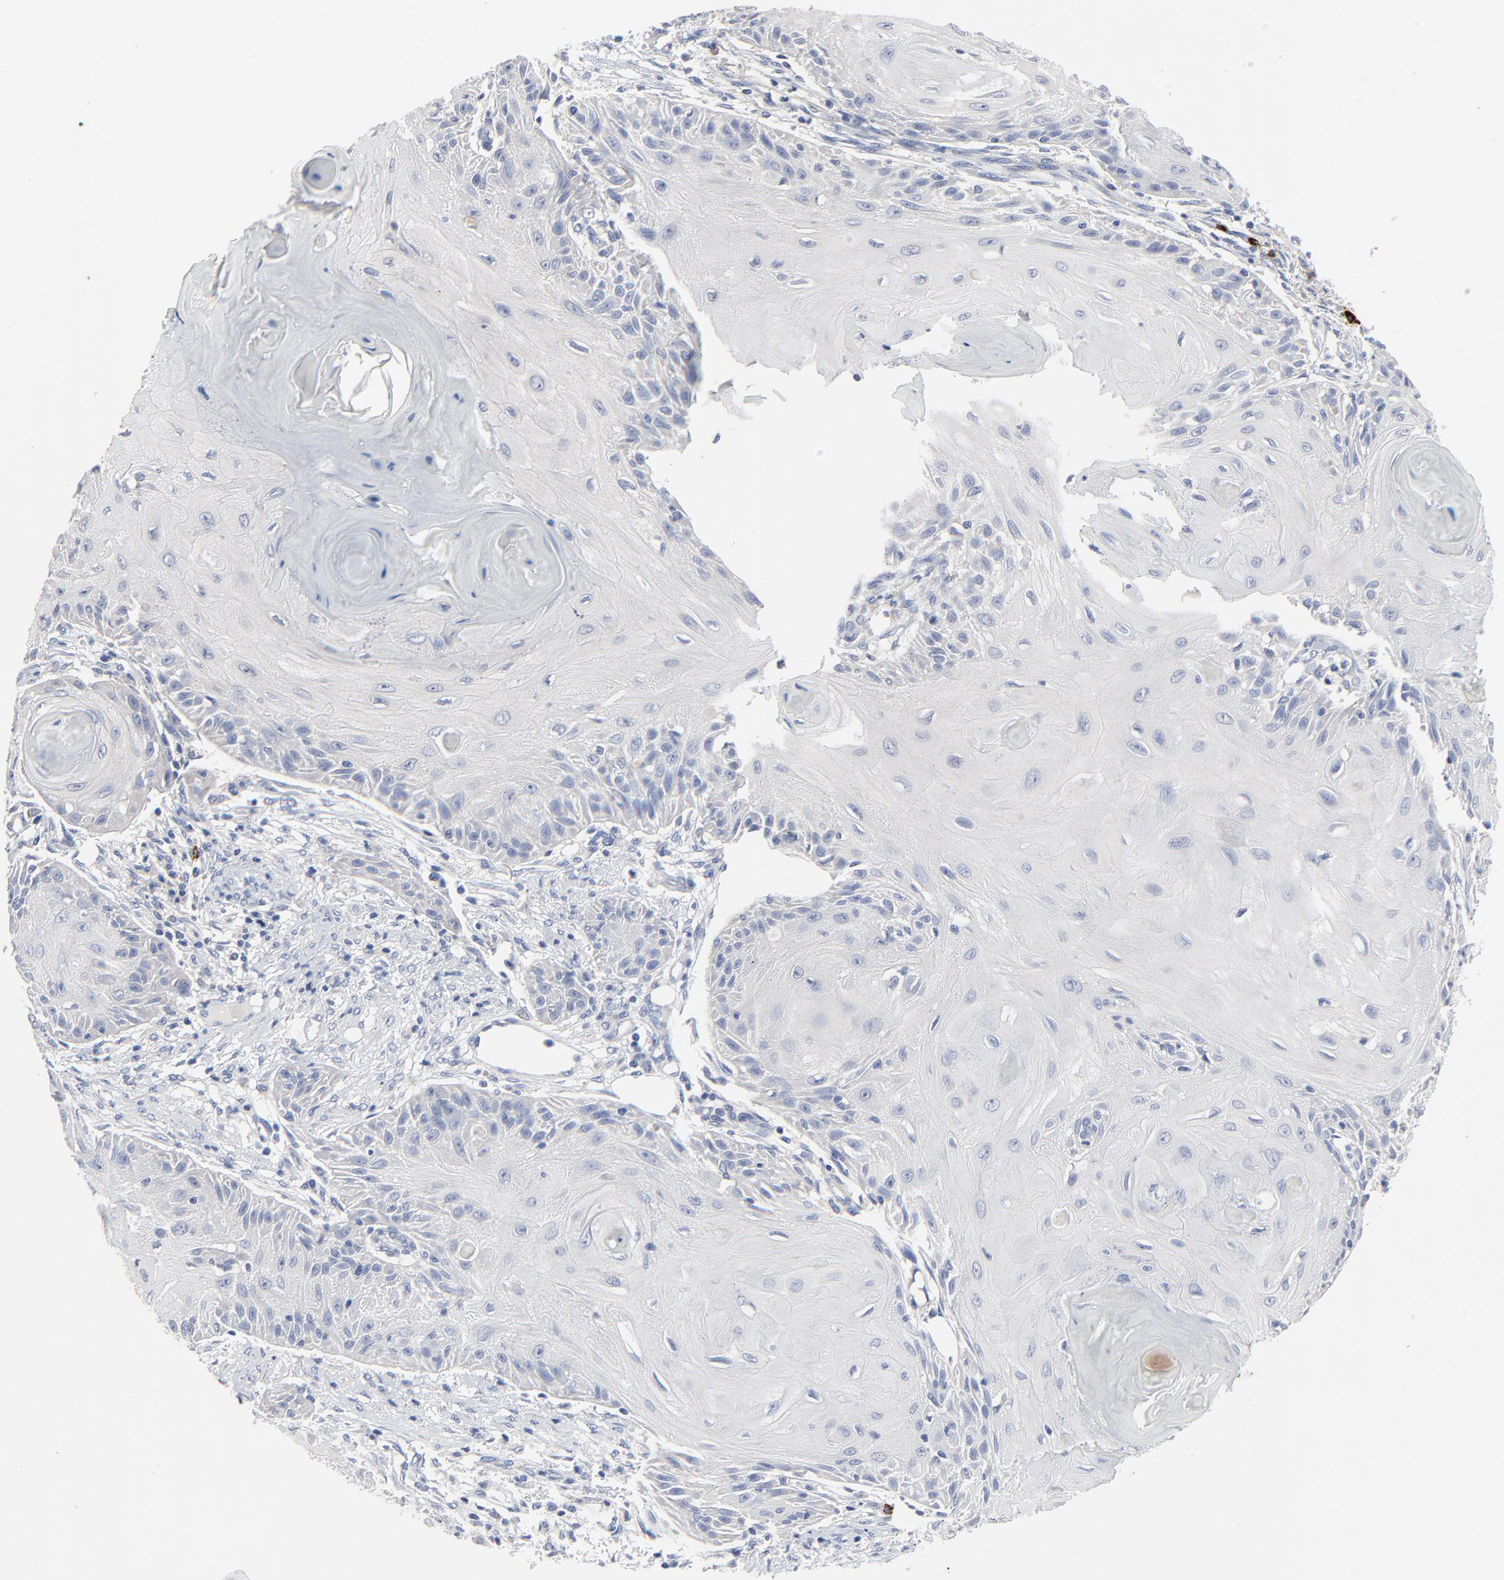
{"staining": {"intensity": "negative", "quantity": "none", "location": "none"}, "tissue": "skin cancer", "cell_type": "Tumor cells", "image_type": "cancer", "snomed": [{"axis": "morphology", "description": "Squamous cell carcinoma, NOS"}, {"axis": "topography", "description": "Skin"}], "caption": "High power microscopy micrograph of an IHC histopathology image of skin squamous cell carcinoma, revealing no significant expression in tumor cells.", "gene": "FBXL5", "patient": {"sex": "female", "age": 88}}